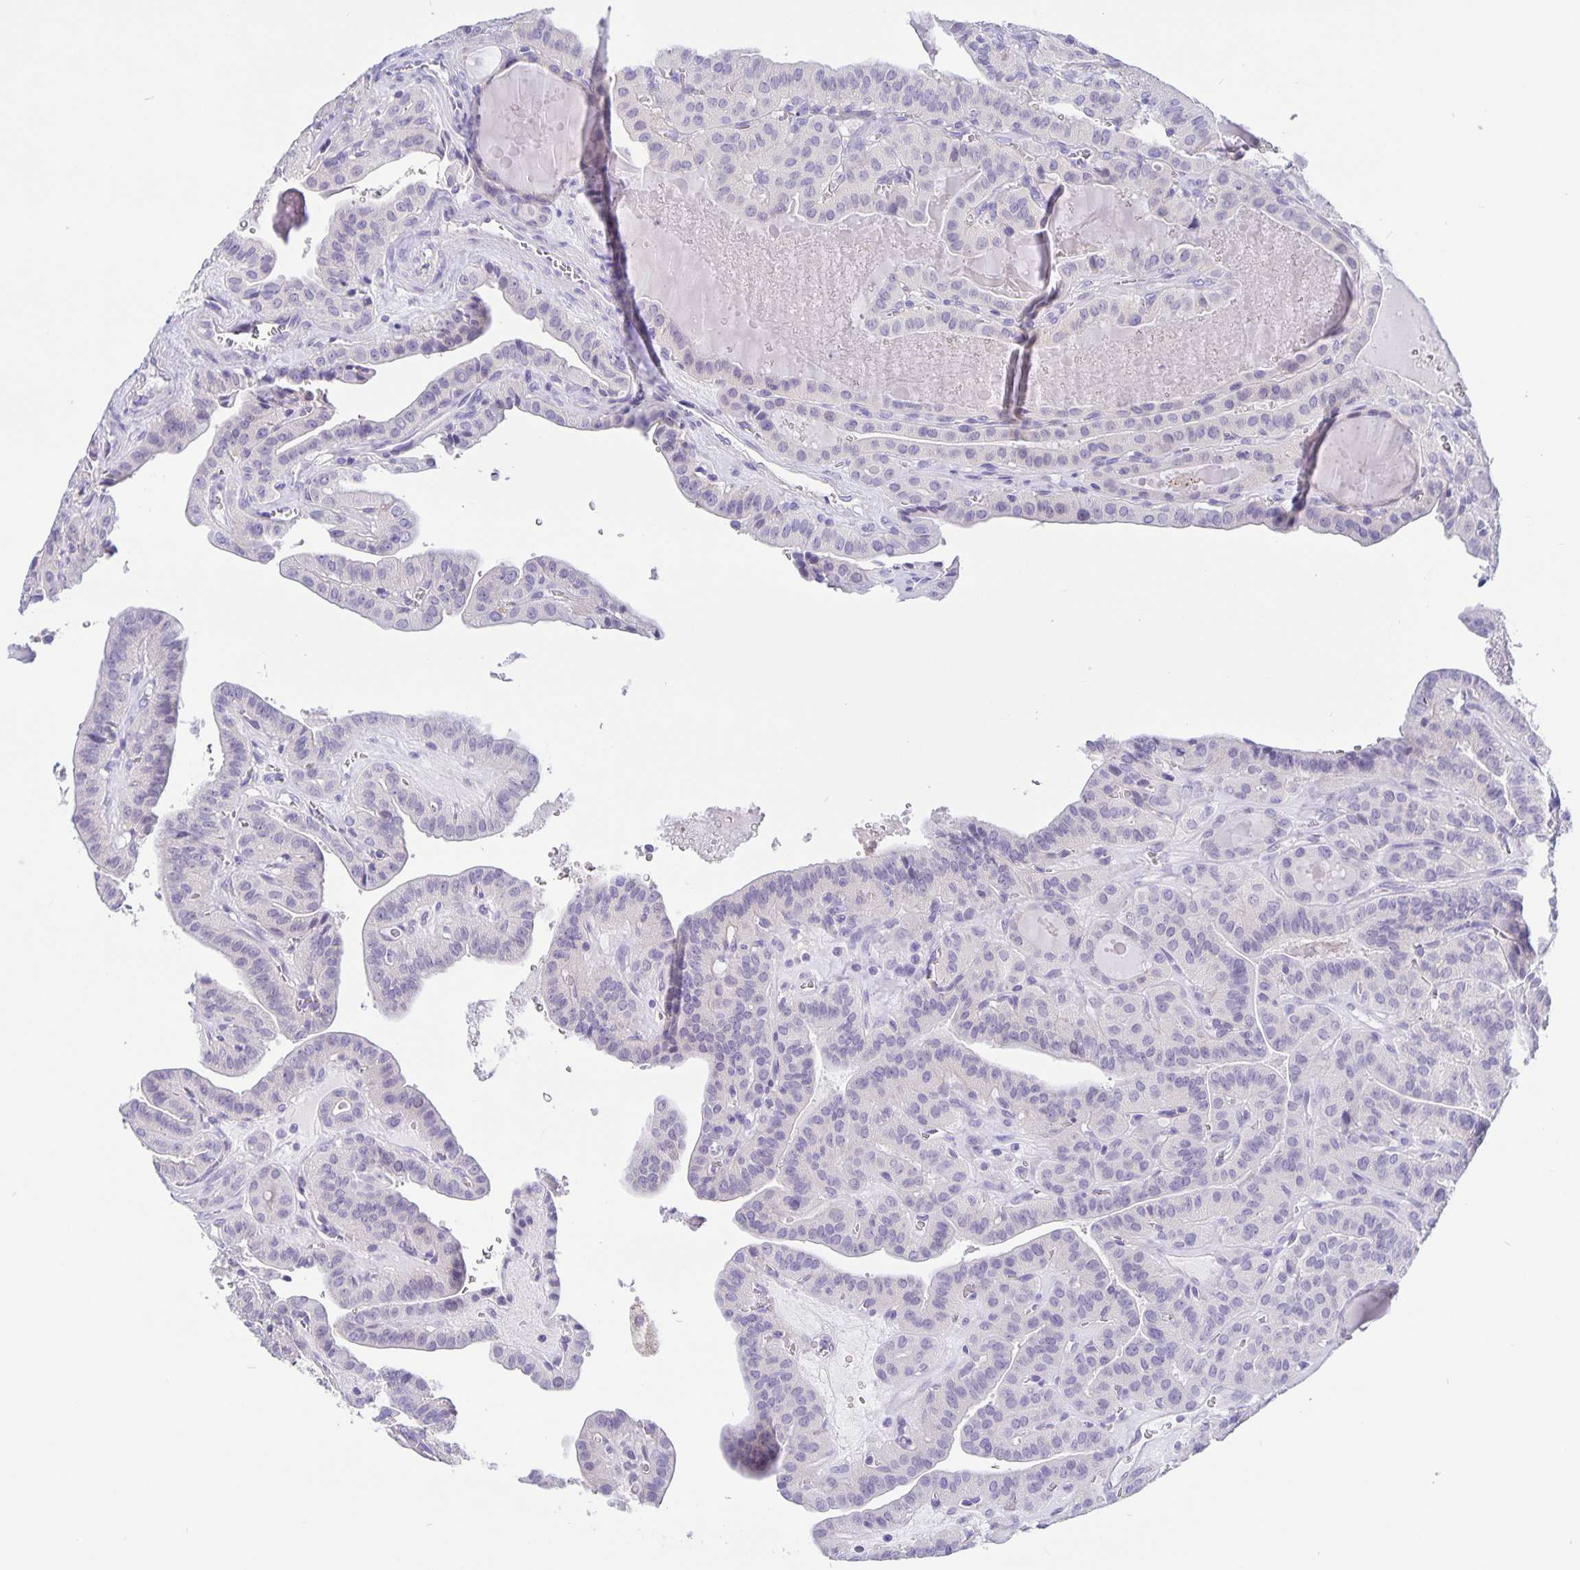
{"staining": {"intensity": "negative", "quantity": "none", "location": "none"}, "tissue": "thyroid cancer", "cell_type": "Tumor cells", "image_type": "cancer", "snomed": [{"axis": "morphology", "description": "Papillary adenocarcinoma, NOS"}, {"axis": "topography", "description": "Thyroid gland"}], "caption": "This is a micrograph of immunohistochemistry staining of thyroid papillary adenocarcinoma, which shows no positivity in tumor cells.", "gene": "ERMN", "patient": {"sex": "male", "age": 52}}